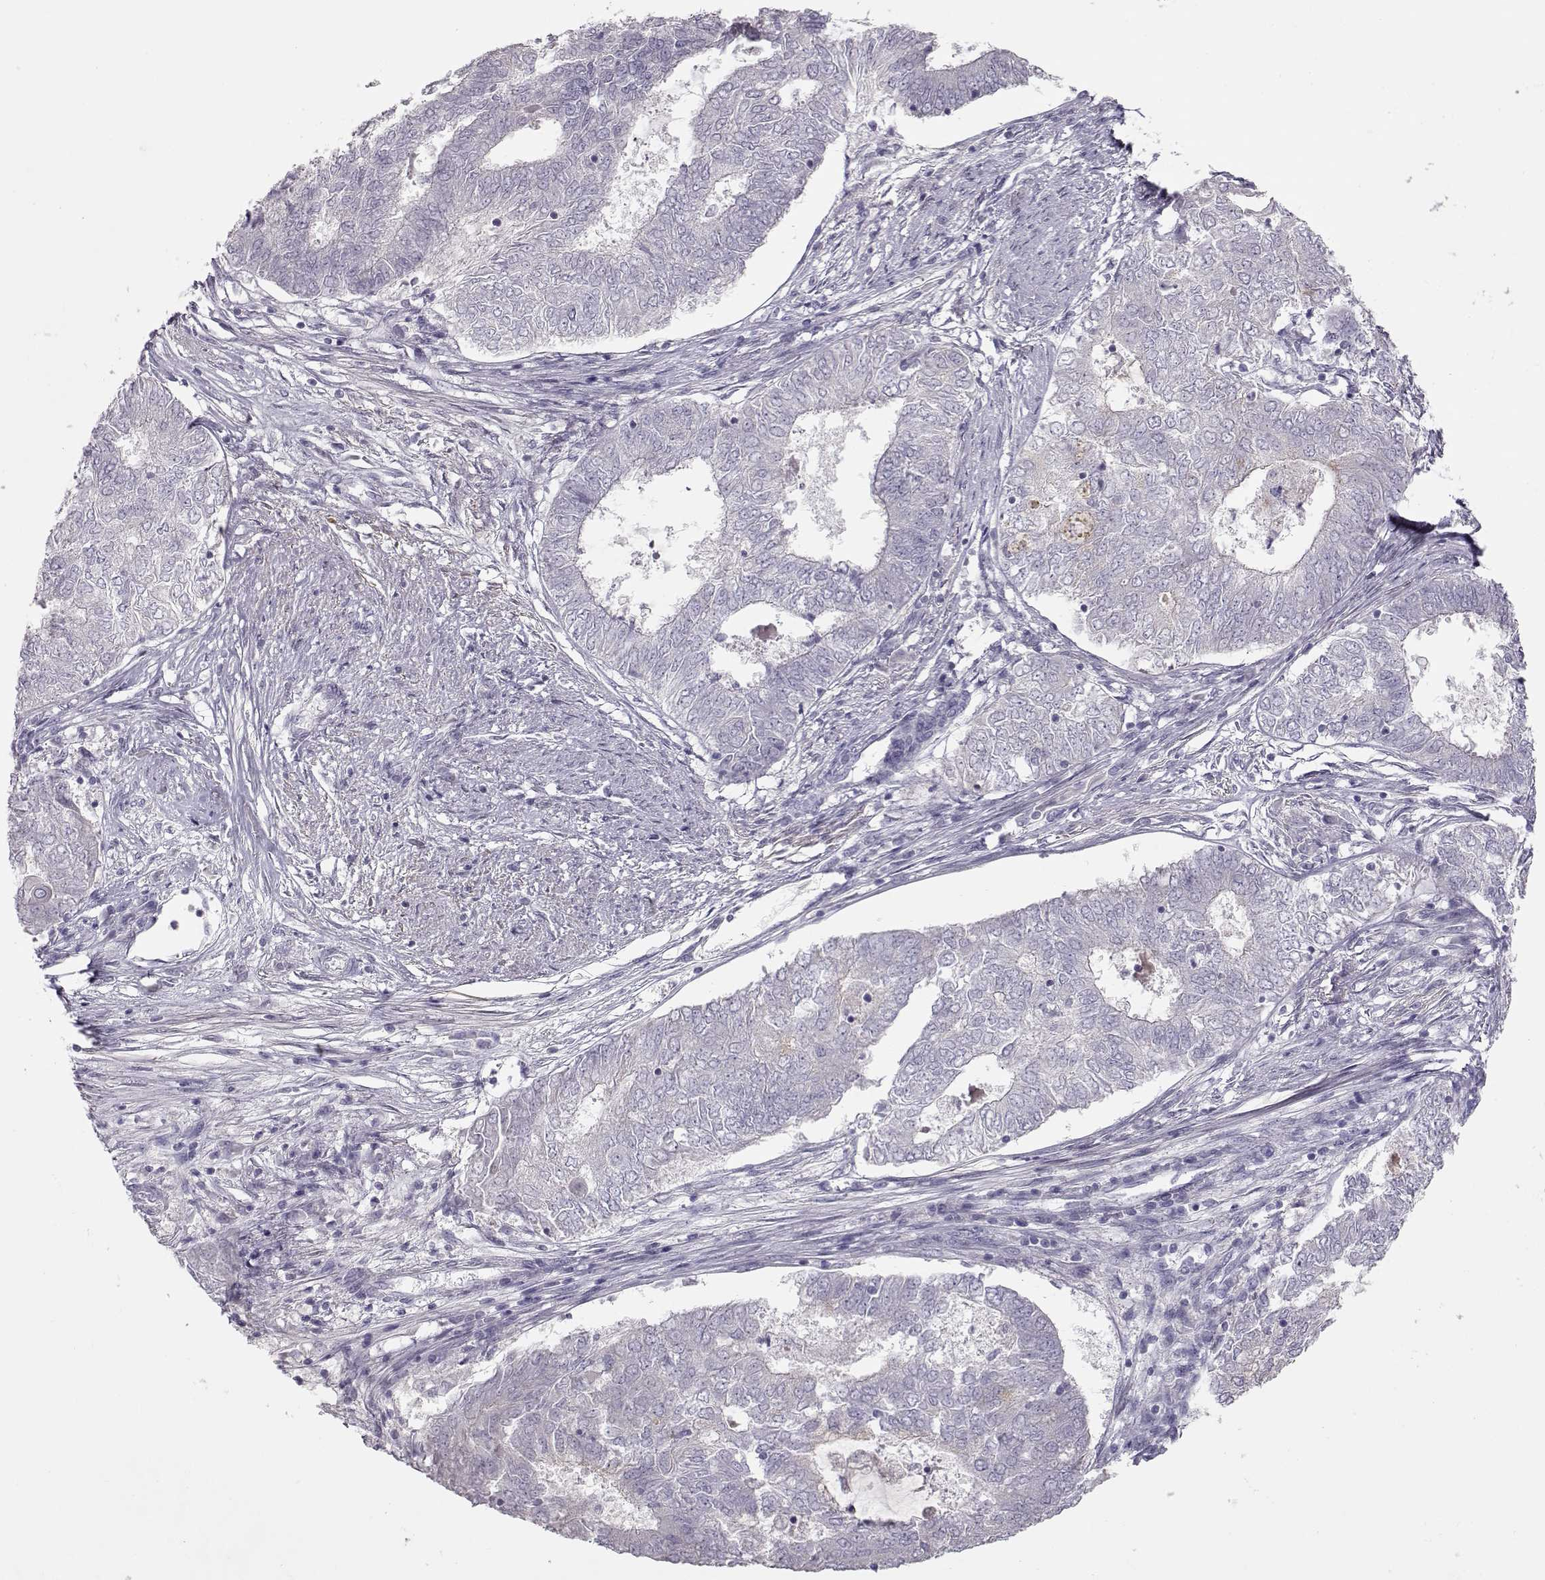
{"staining": {"intensity": "negative", "quantity": "none", "location": "none"}, "tissue": "endometrial cancer", "cell_type": "Tumor cells", "image_type": "cancer", "snomed": [{"axis": "morphology", "description": "Adenocarcinoma, NOS"}, {"axis": "topography", "description": "Endometrium"}], "caption": "This is a image of immunohistochemistry staining of endometrial adenocarcinoma, which shows no positivity in tumor cells. (Immunohistochemistry, brightfield microscopy, high magnification).", "gene": "GRK1", "patient": {"sex": "female", "age": 62}}